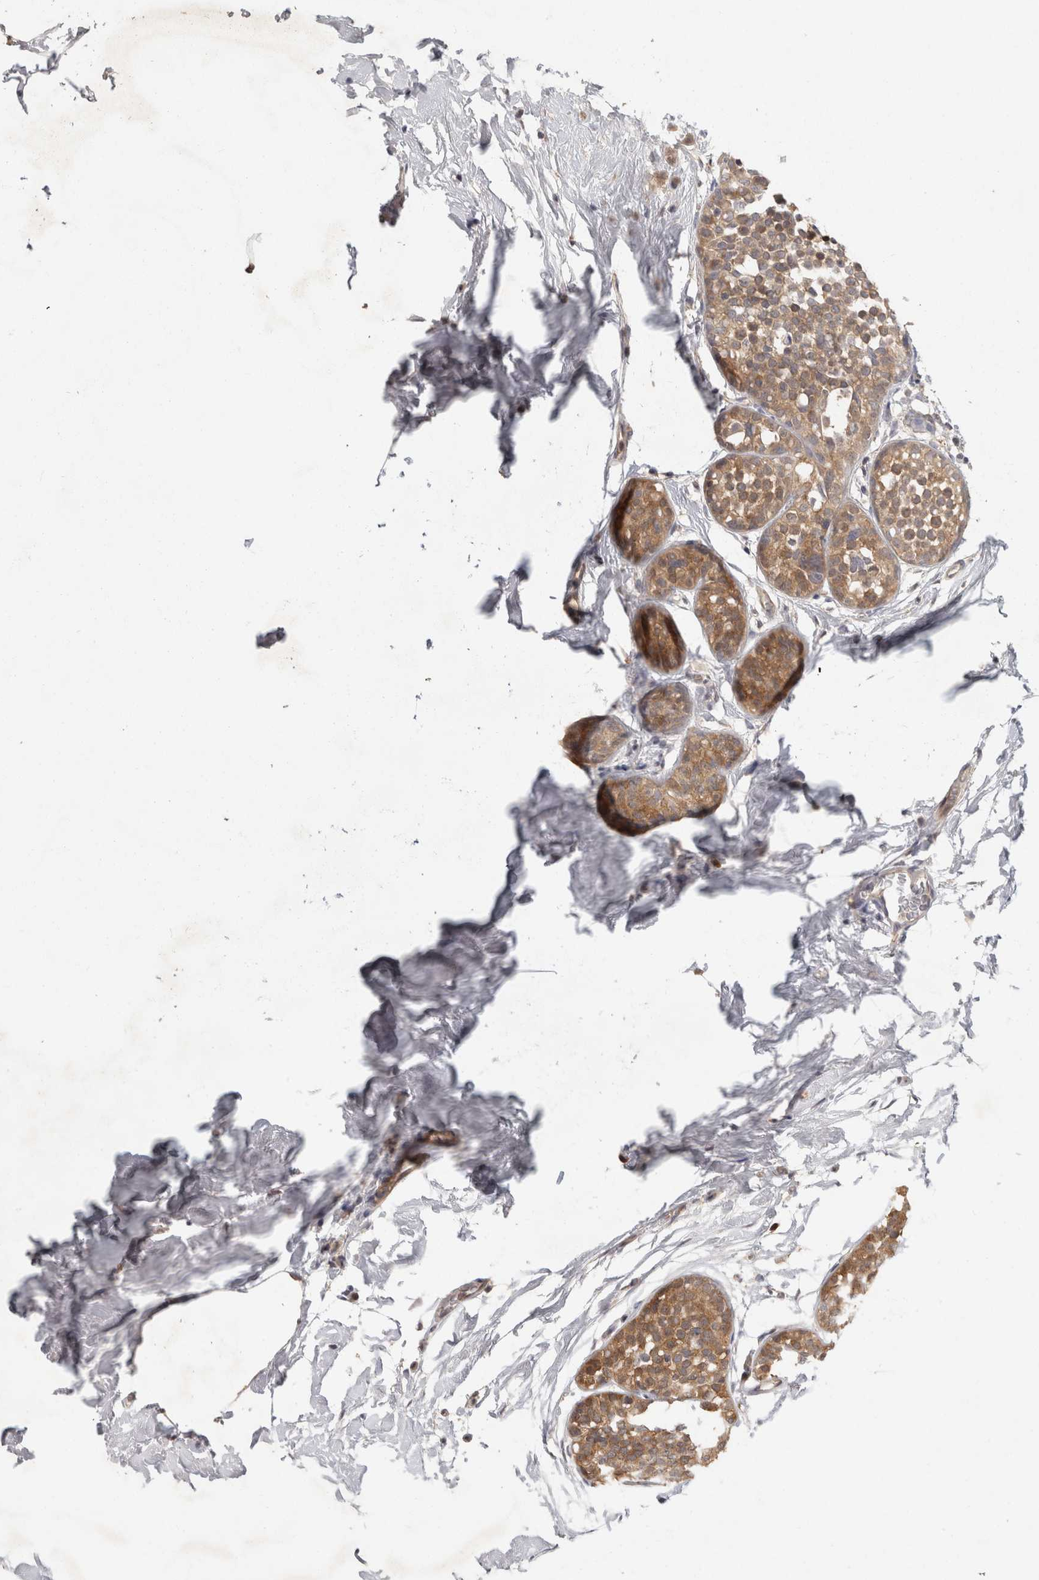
{"staining": {"intensity": "moderate", "quantity": ">75%", "location": "cytoplasmic/membranous"}, "tissue": "breast cancer", "cell_type": "Tumor cells", "image_type": "cancer", "snomed": [{"axis": "morphology", "description": "Duct carcinoma"}, {"axis": "topography", "description": "Breast"}], "caption": "Breast cancer tissue shows moderate cytoplasmic/membranous positivity in about >75% of tumor cells, visualized by immunohistochemistry.", "gene": "ACAT2", "patient": {"sex": "female", "age": 55}}